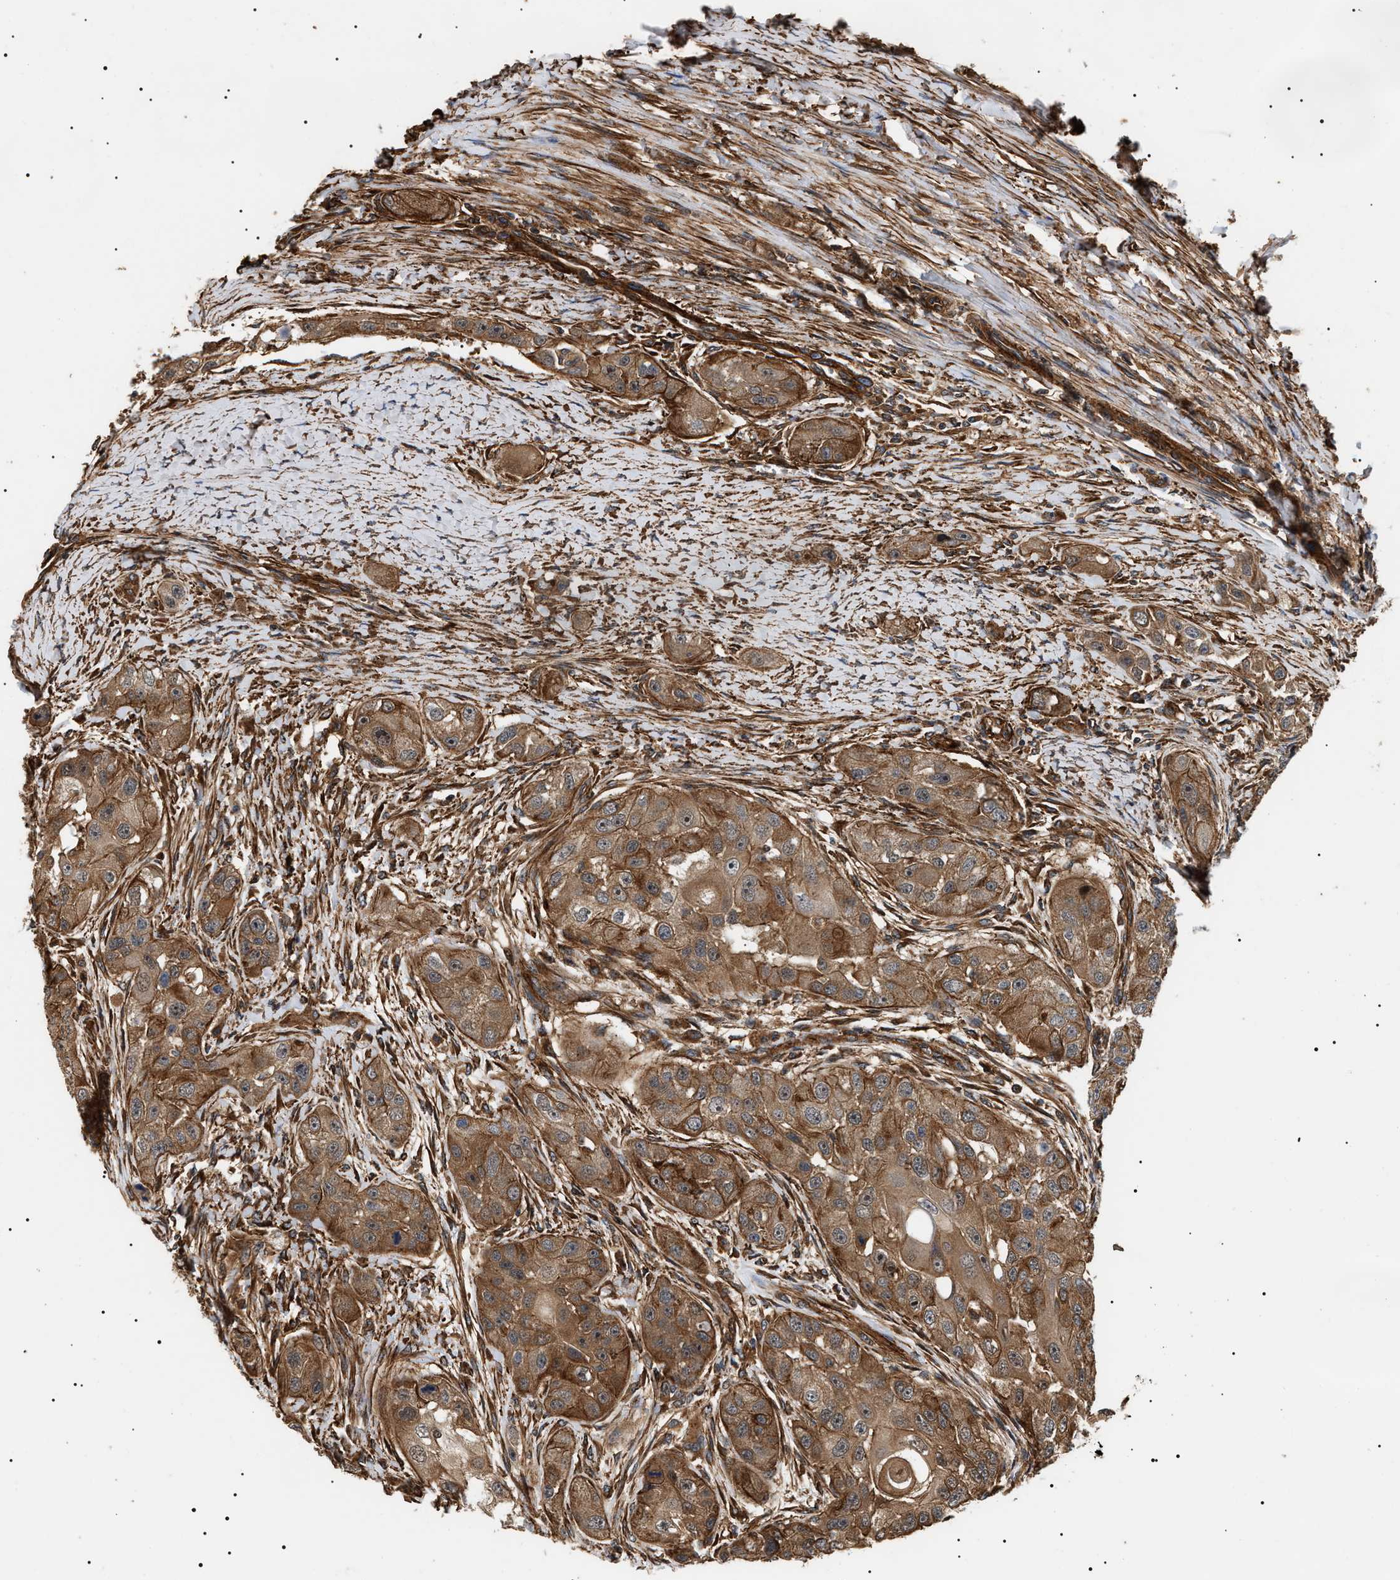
{"staining": {"intensity": "moderate", "quantity": ">75%", "location": "cytoplasmic/membranous"}, "tissue": "head and neck cancer", "cell_type": "Tumor cells", "image_type": "cancer", "snomed": [{"axis": "morphology", "description": "Normal tissue, NOS"}, {"axis": "morphology", "description": "Squamous cell carcinoma, NOS"}, {"axis": "topography", "description": "Skeletal muscle"}, {"axis": "topography", "description": "Head-Neck"}], "caption": "Protein expression analysis of human squamous cell carcinoma (head and neck) reveals moderate cytoplasmic/membranous positivity in about >75% of tumor cells.", "gene": "SH3GLB2", "patient": {"sex": "male", "age": 51}}